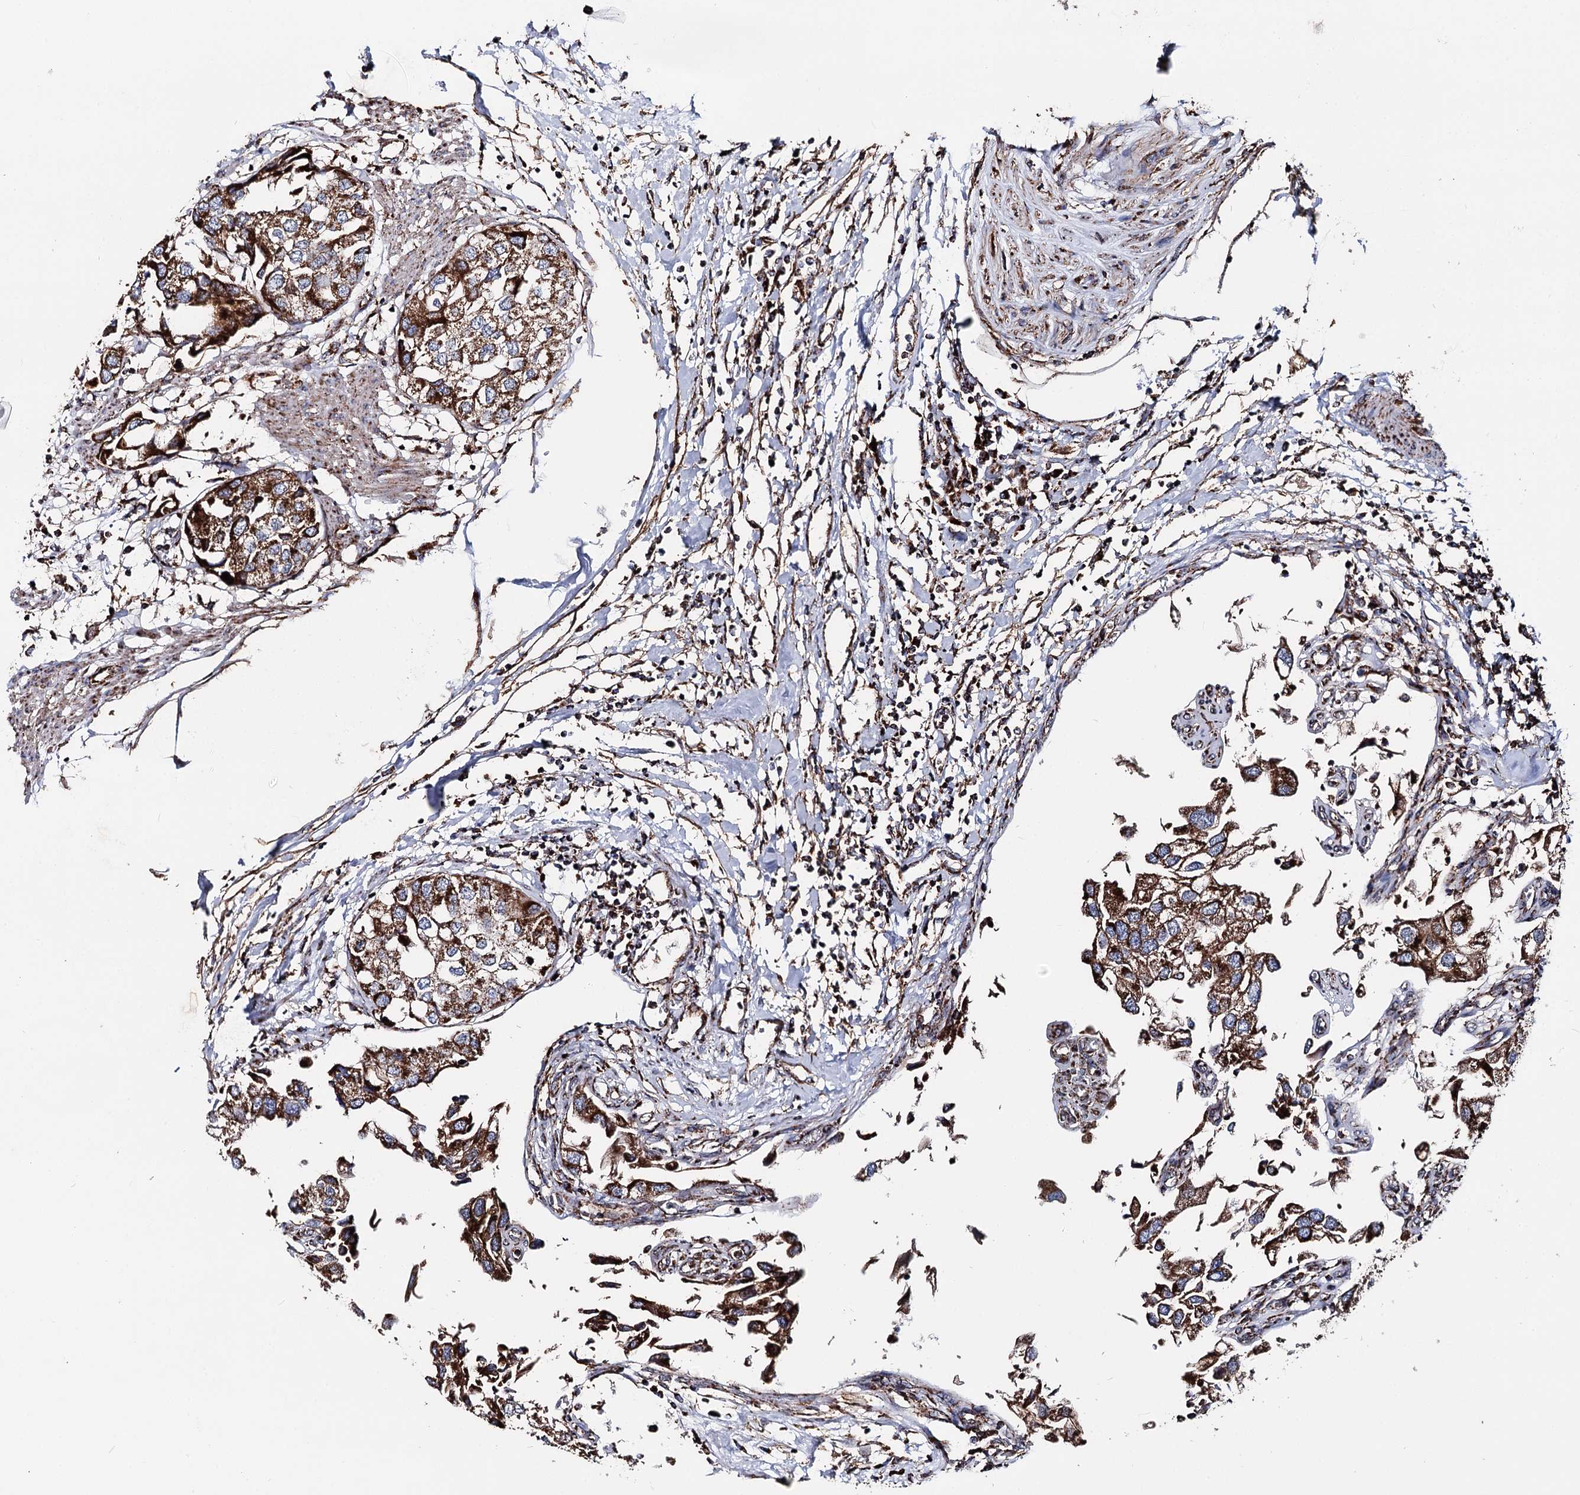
{"staining": {"intensity": "strong", "quantity": "25%-75%", "location": "cytoplasmic/membranous"}, "tissue": "urothelial cancer", "cell_type": "Tumor cells", "image_type": "cancer", "snomed": [{"axis": "morphology", "description": "Urothelial carcinoma, High grade"}, {"axis": "topography", "description": "Urinary bladder"}], "caption": "Protein analysis of urothelial carcinoma (high-grade) tissue shows strong cytoplasmic/membranous positivity in about 25%-75% of tumor cells.", "gene": "MSANTD2", "patient": {"sex": "male", "age": 64}}